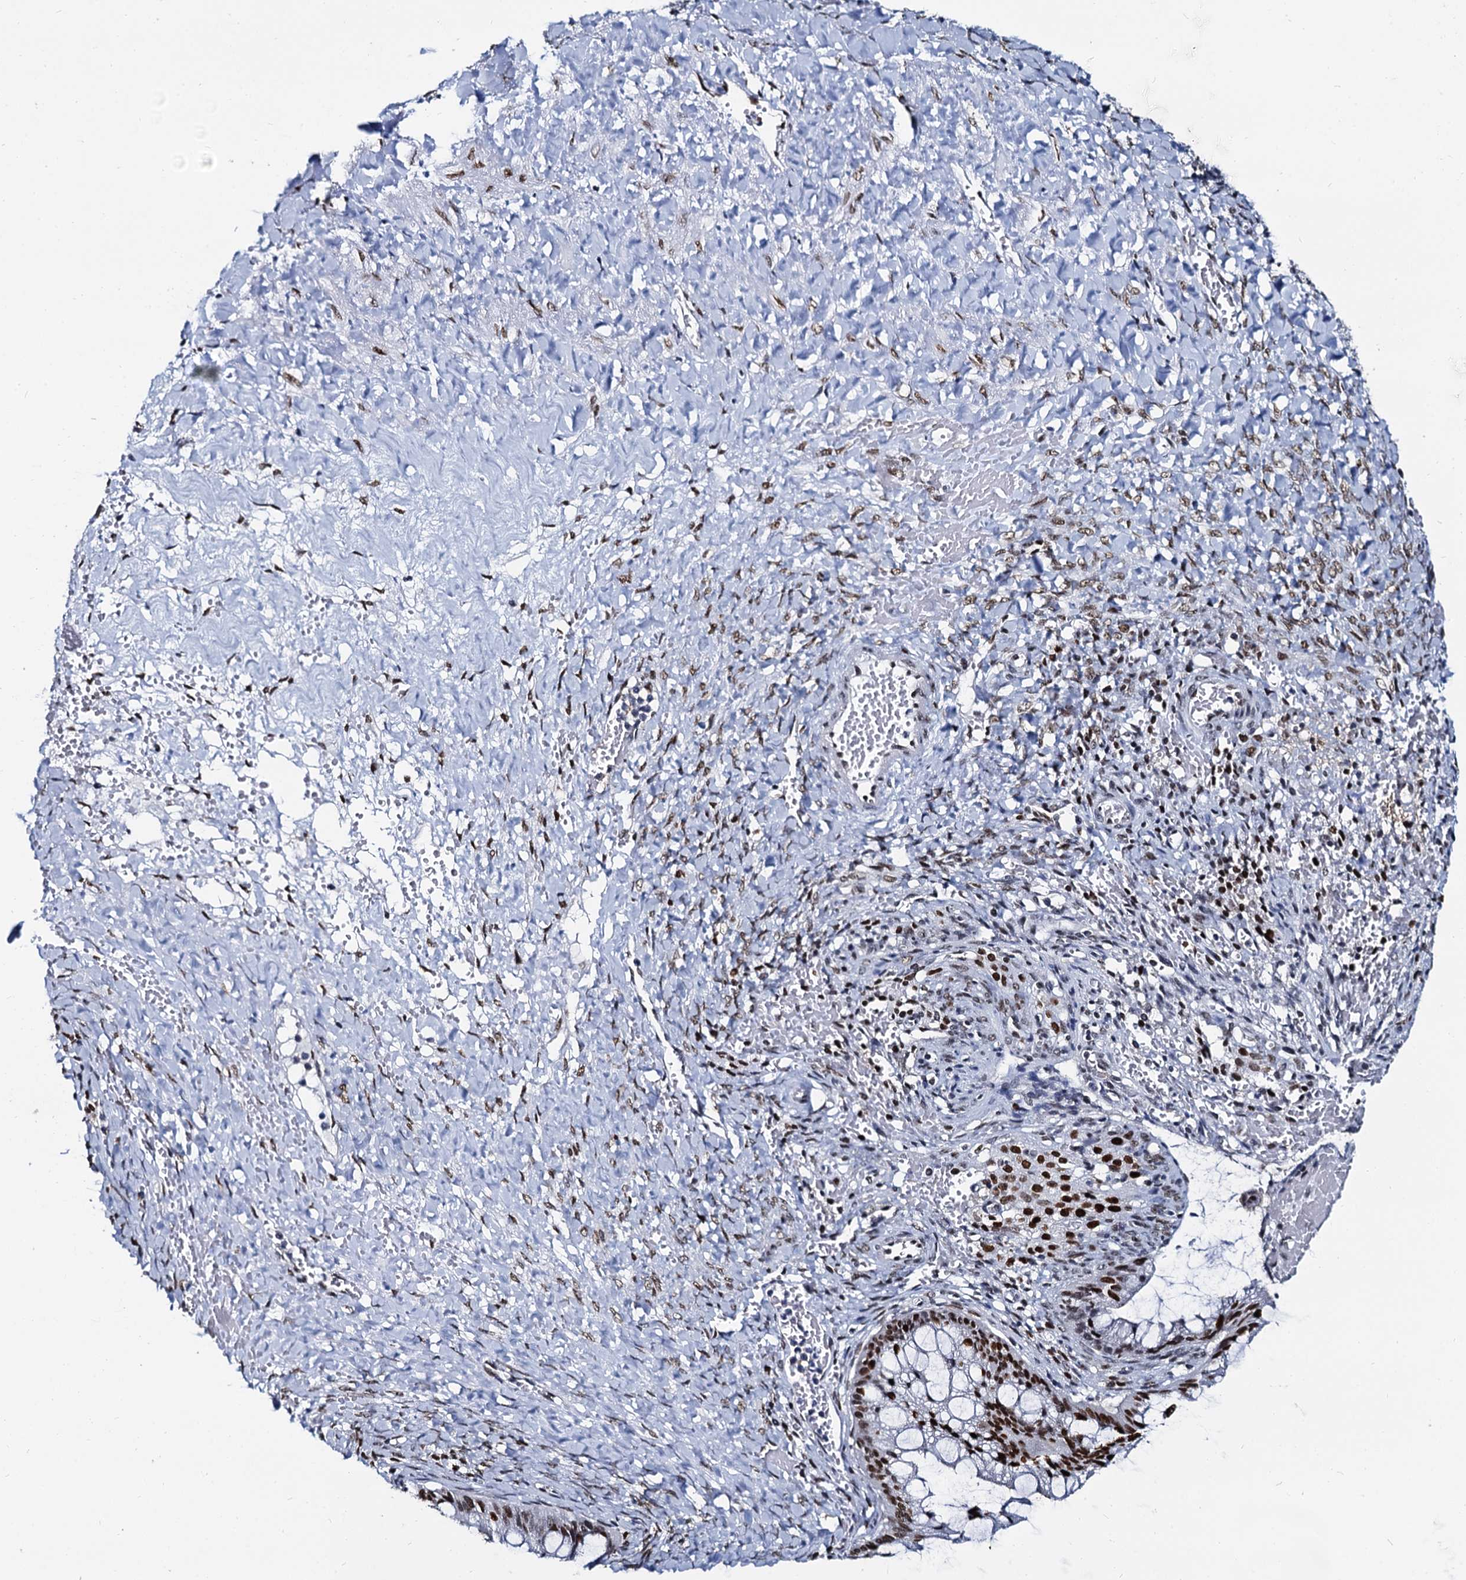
{"staining": {"intensity": "strong", "quantity": ">75%", "location": "nuclear"}, "tissue": "ovarian cancer", "cell_type": "Tumor cells", "image_type": "cancer", "snomed": [{"axis": "morphology", "description": "Cystadenocarcinoma, mucinous, NOS"}, {"axis": "topography", "description": "Ovary"}], "caption": "Mucinous cystadenocarcinoma (ovarian) was stained to show a protein in brown. There is high levels of strong nuclear expression in about >75% of tumor cells.", "gene": "CMAS", "patient": {"sex": "female", "age": 73}}